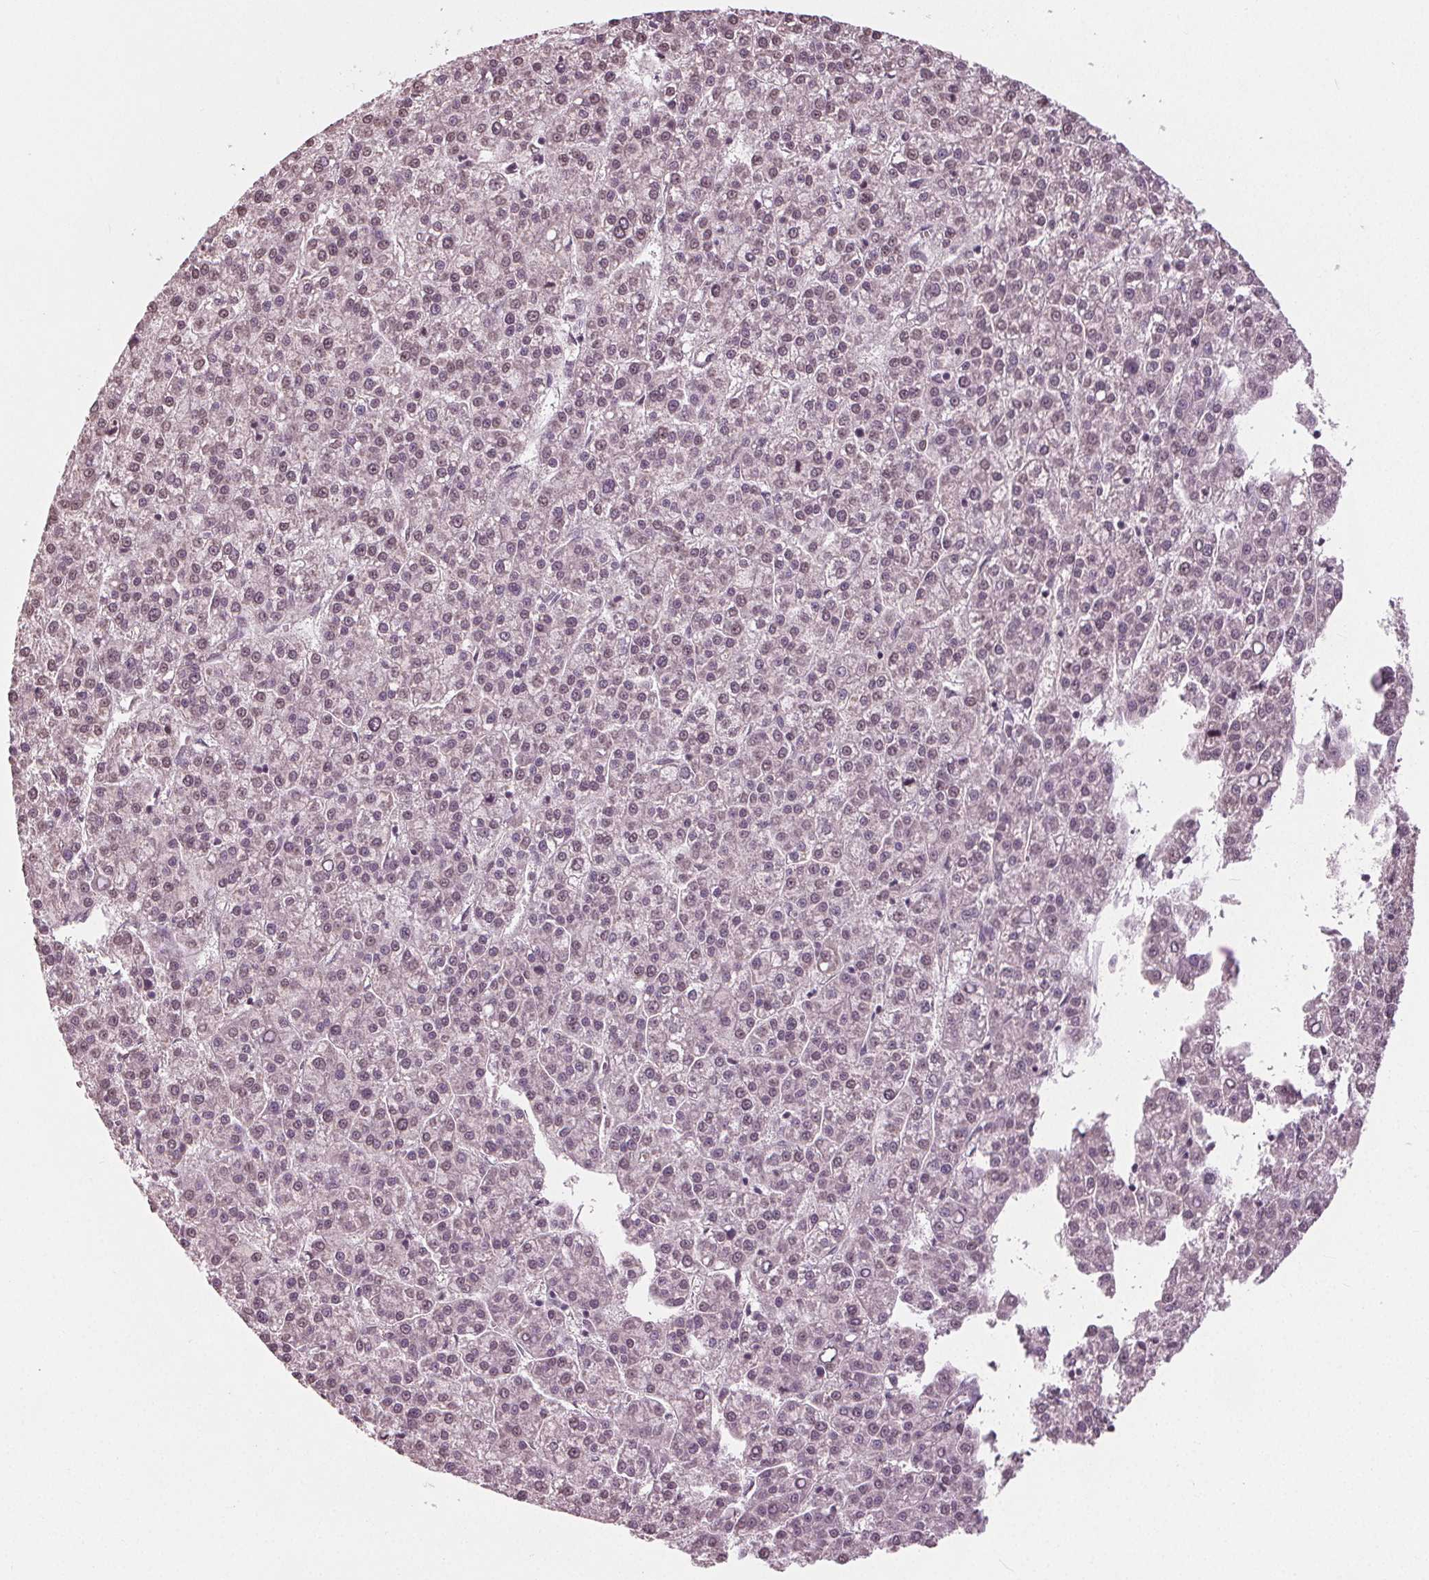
{"staining": {"intensity": "negative", "quantity": "none", "location": "none"}, "tissue": "liver cancer", "cell_type": "Tumor cells", "image_type": "cancer", "snomed": [{"axis": "morphology", "description": "Carcinoma, Hepatocellular, NOS"}, {"axis": "topography", "description": "Liver"}], "caption": "Human liver cancer (hepatocellular carcinoma) stained for a protein using immunohistochemistry (IHC) reveals no expression in tumor cells.", "gene": "CXCL16", "patient": {"sex": "female", "age": 58}}